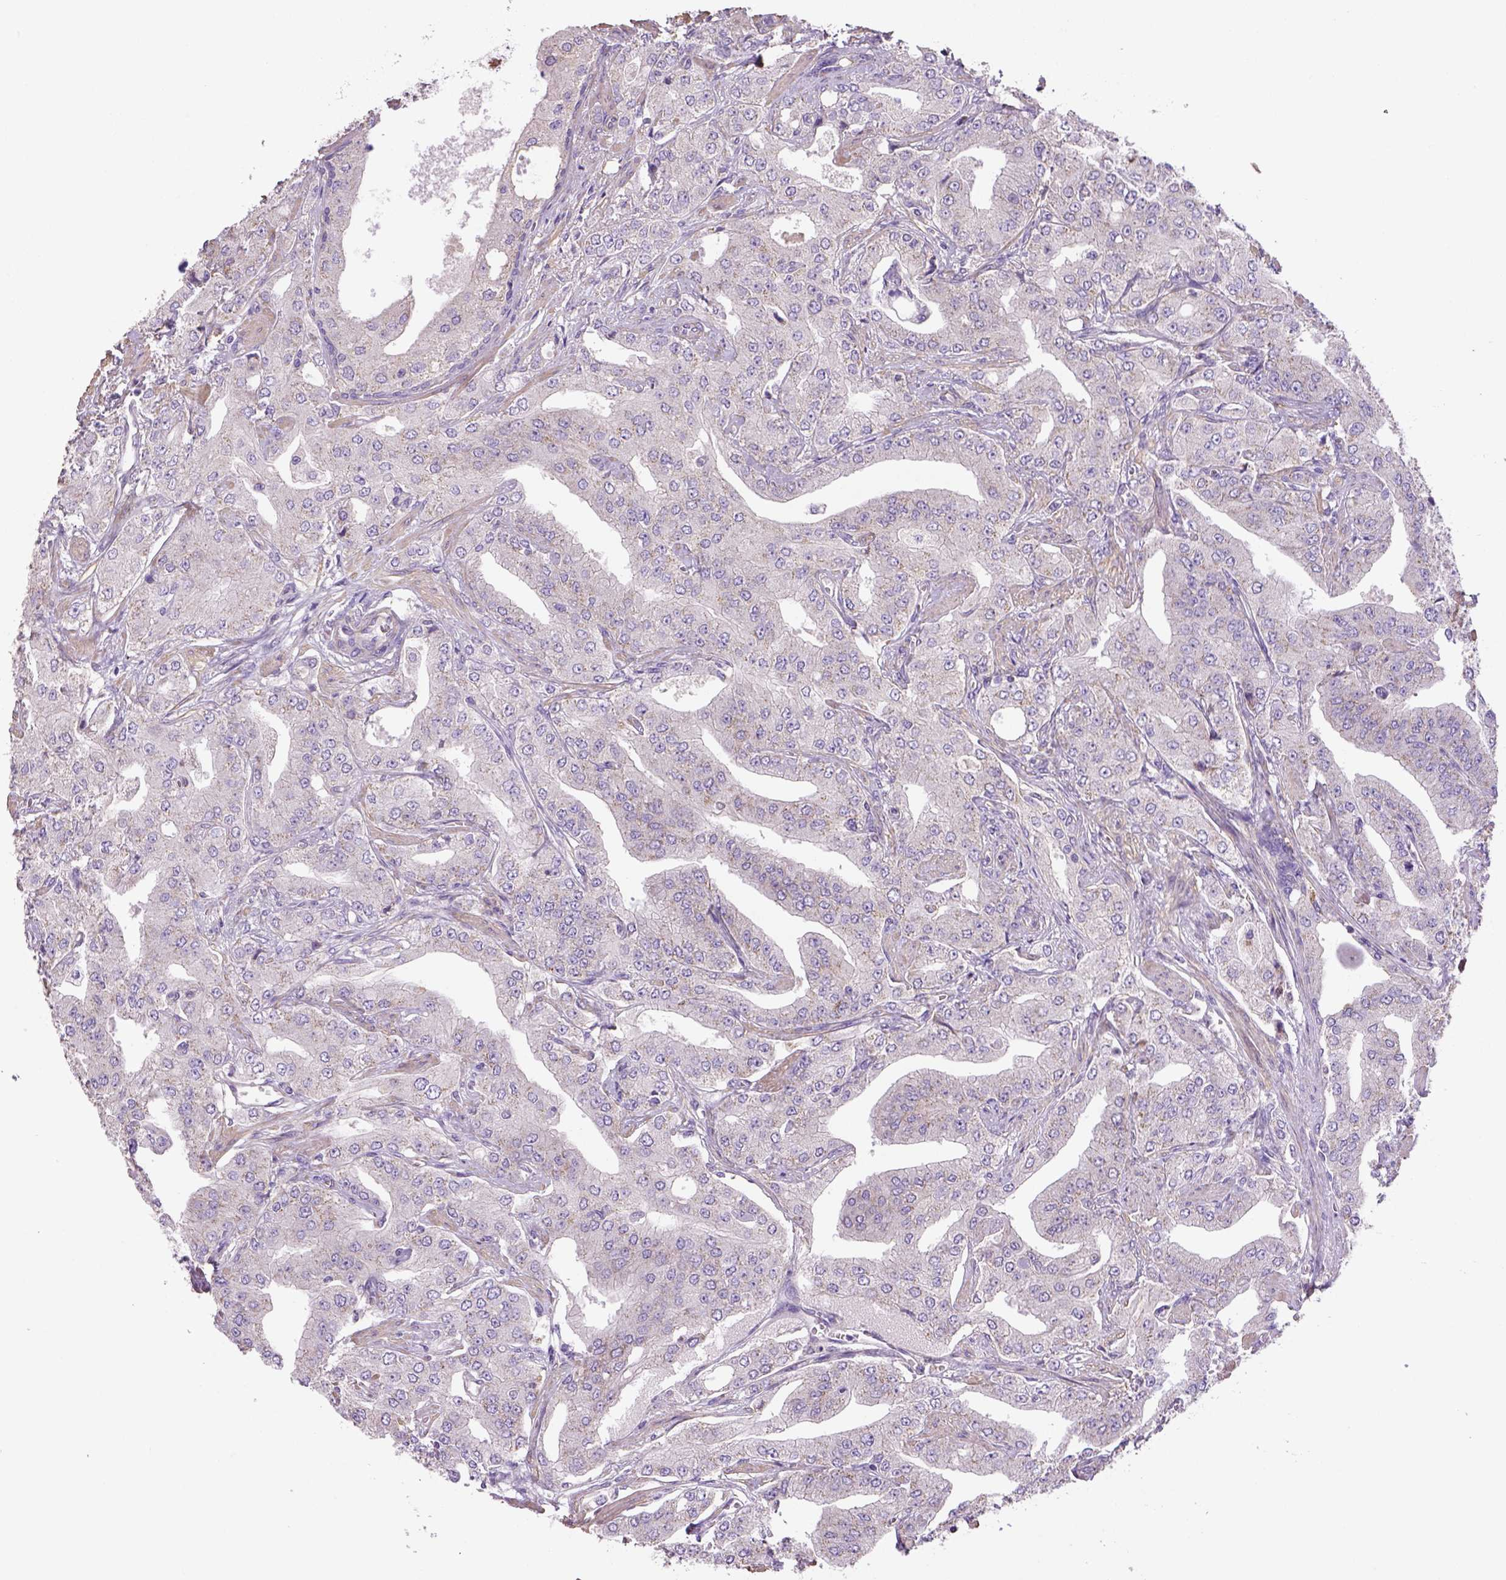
{"staining": {"intensity": "negative", "quantity": "none", "location": "none"}, "tissue": "prostate cancer", "cell_type": "Tumor cells", "image_type": "cancer", "snomed": [{"axis": "morphology", "description": "Adenocarcinoma, Low grade"}, {"axis": "topography", "description": "Prostate"}], "caption": "High magnification brightfield microscopy of prostate low-grade adenocarcinoma stained with DAB (3,3'-diaminobenzidine) (brown) and counterstained with hematoxylin (blue): tumor cells show no significant staining.", "gene": "HTRA1", "patient": {"sex": "male", "age": 60}}